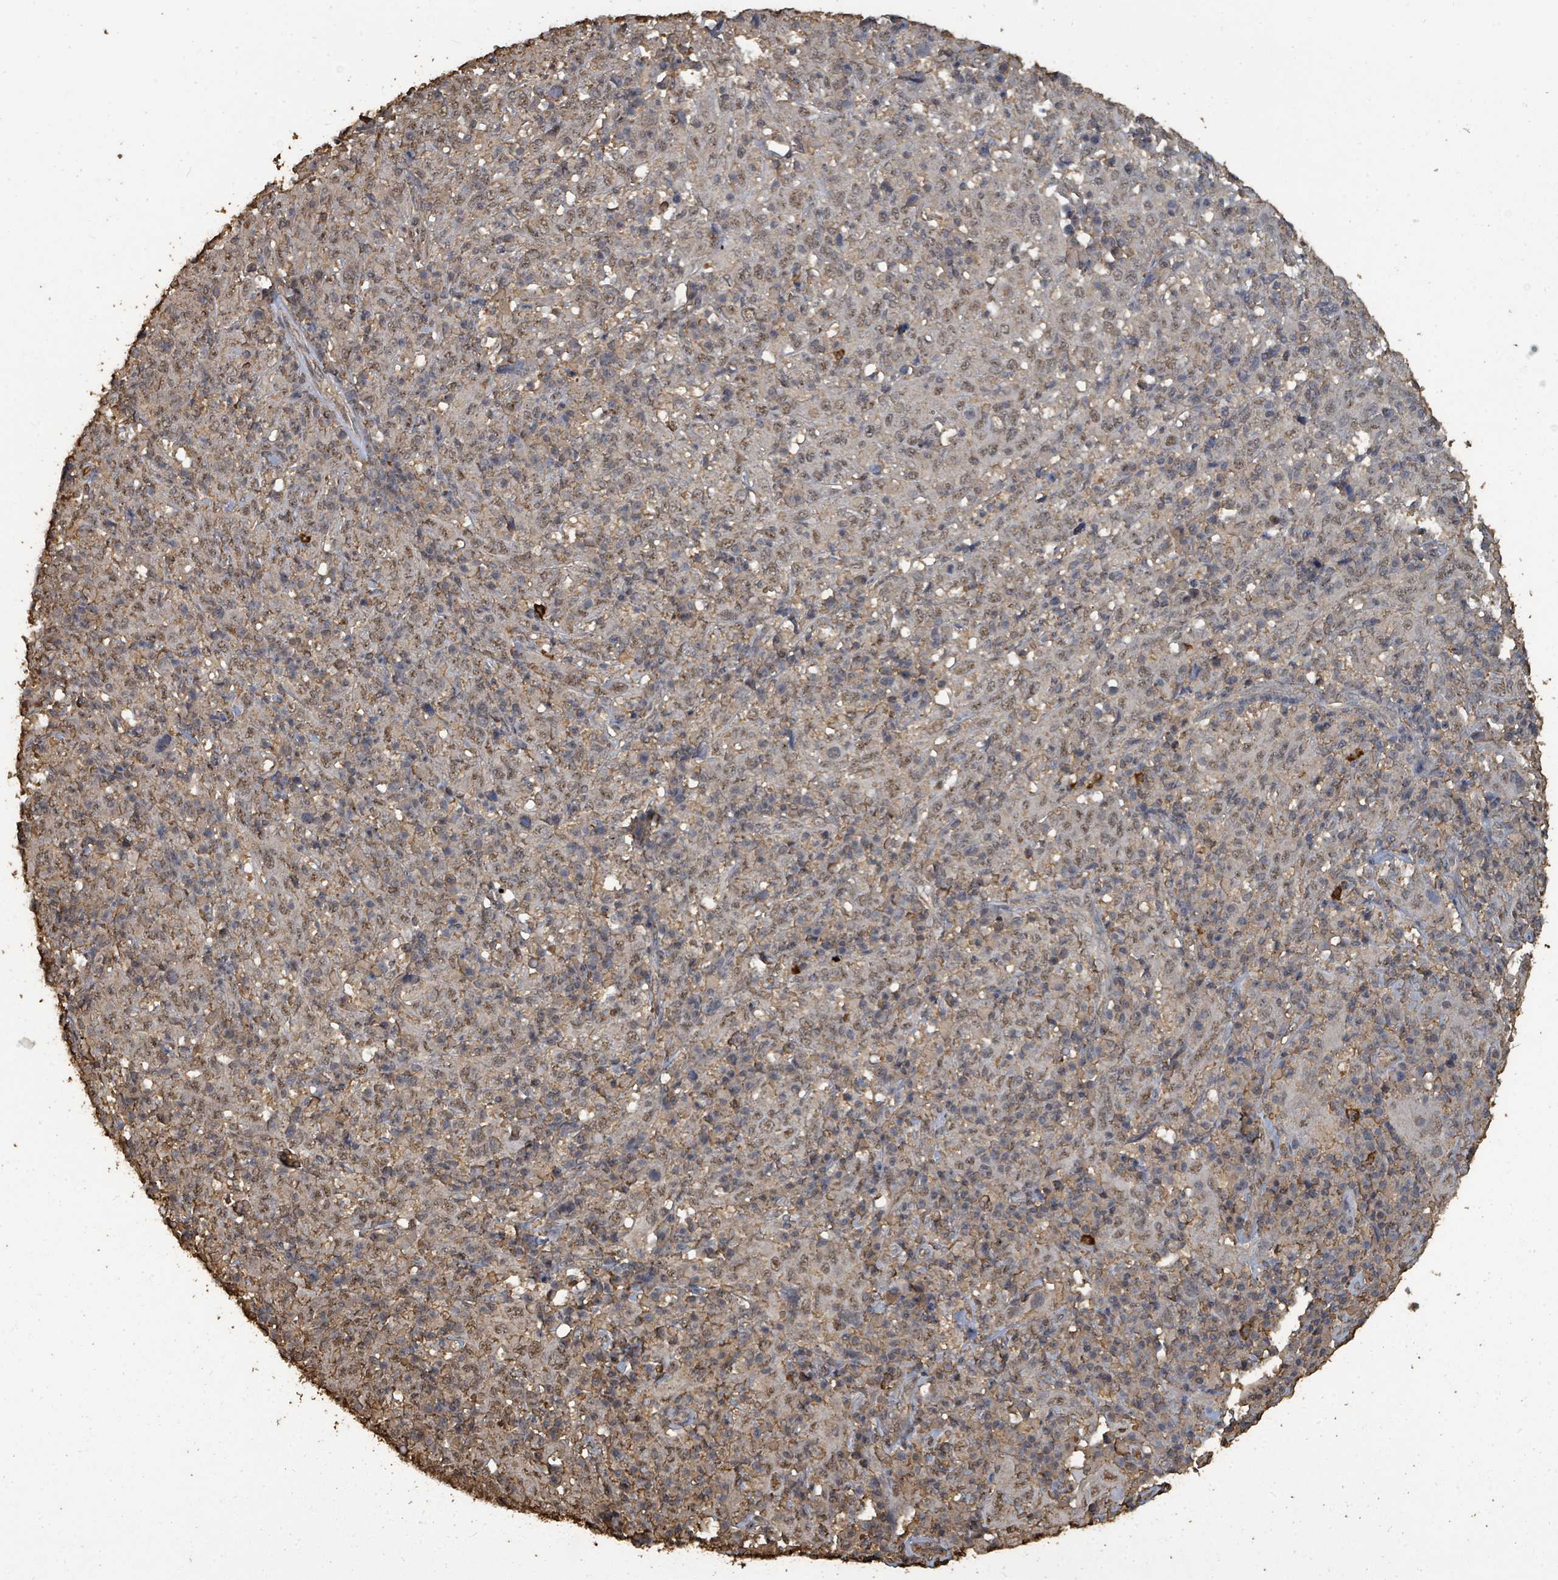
{"staining": {"intensity": "weak", "quantity": "25%-75%", "location": "nuclear"}, "tissue": "cervical cancer", "cell_type": "Tumor cells", "image_type": "cancer", "snomed": [{"axis": "morphology", "description": "Squamous cell carcinoma, NOS"}, {"axis": "topography", "description": "Cervix"}], "caption": "About 25%-75% of tumor cells in human squamous cell carcinoma (cervical) exhibit weak nuclear protein staining as visualized by brown immunohistochemical staining.", "gene": "C6orf52", "patient": {"sex": "female", "age": 46}}